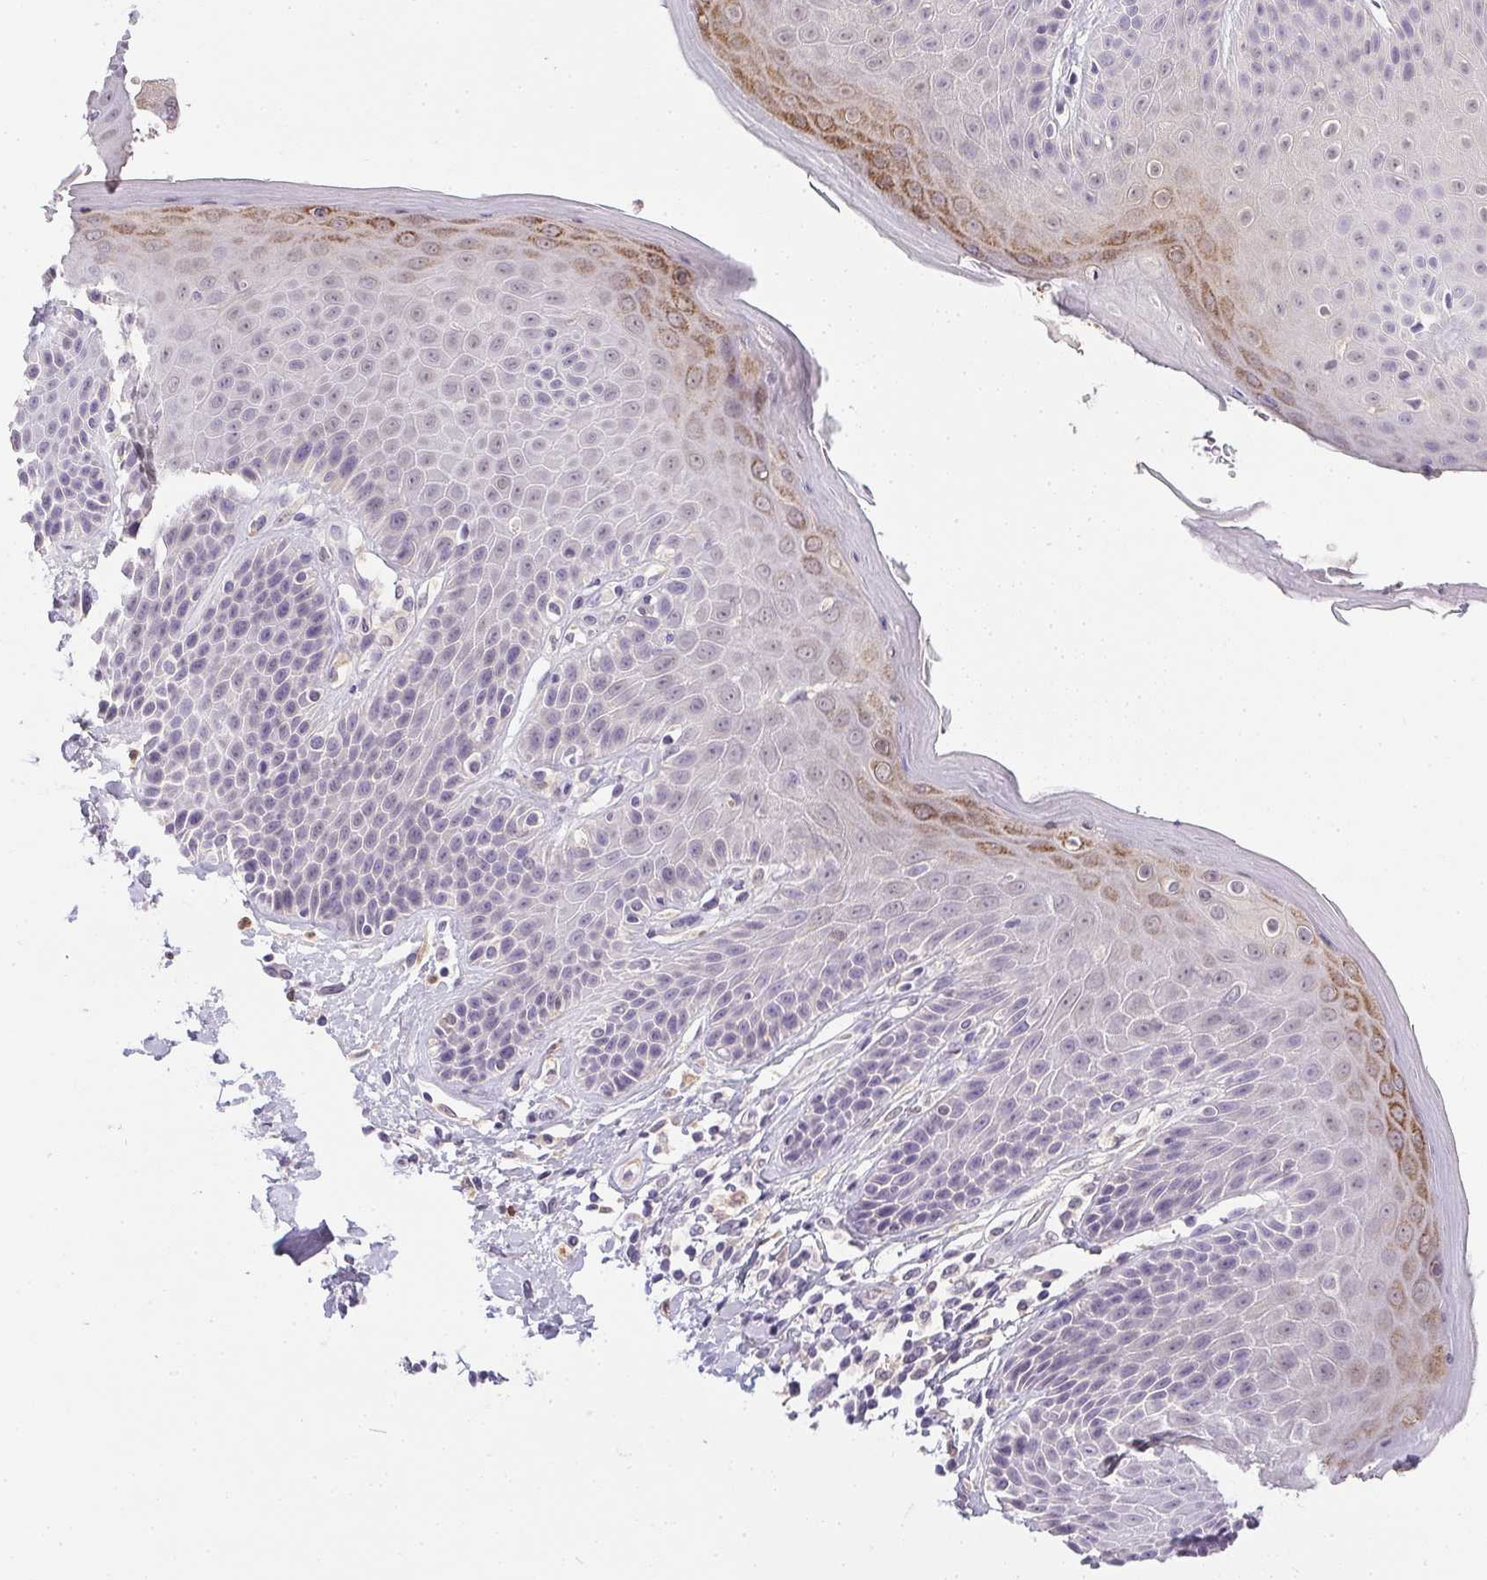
{"staining": {"intensity": "moderate", "quantity": "<25%", "location": "cytoplasmic/membranous"}, "tissue": "skin", "cell_type": "Epidermal cells", "image_type": "normal", "snomed": [{"axis": "morphology", "description": "Normal tissue, NOS"}, {"axis": "topography", "description": "Anal"}, {"axis": "topography", "description": "Peripheral nerve tissue"}], "caption": "DAB (3,3'-diaminobenzidine) immunohistochemical staining of benign human skin displays moderate cytoplasmic/membranous protein positivity in about <25% of epidermal cells. The protein is shown in brown color, while the nuclei are stained blue.", "gene": "DNAJC5G", "patient": {"sex": "male", "age": 51}}